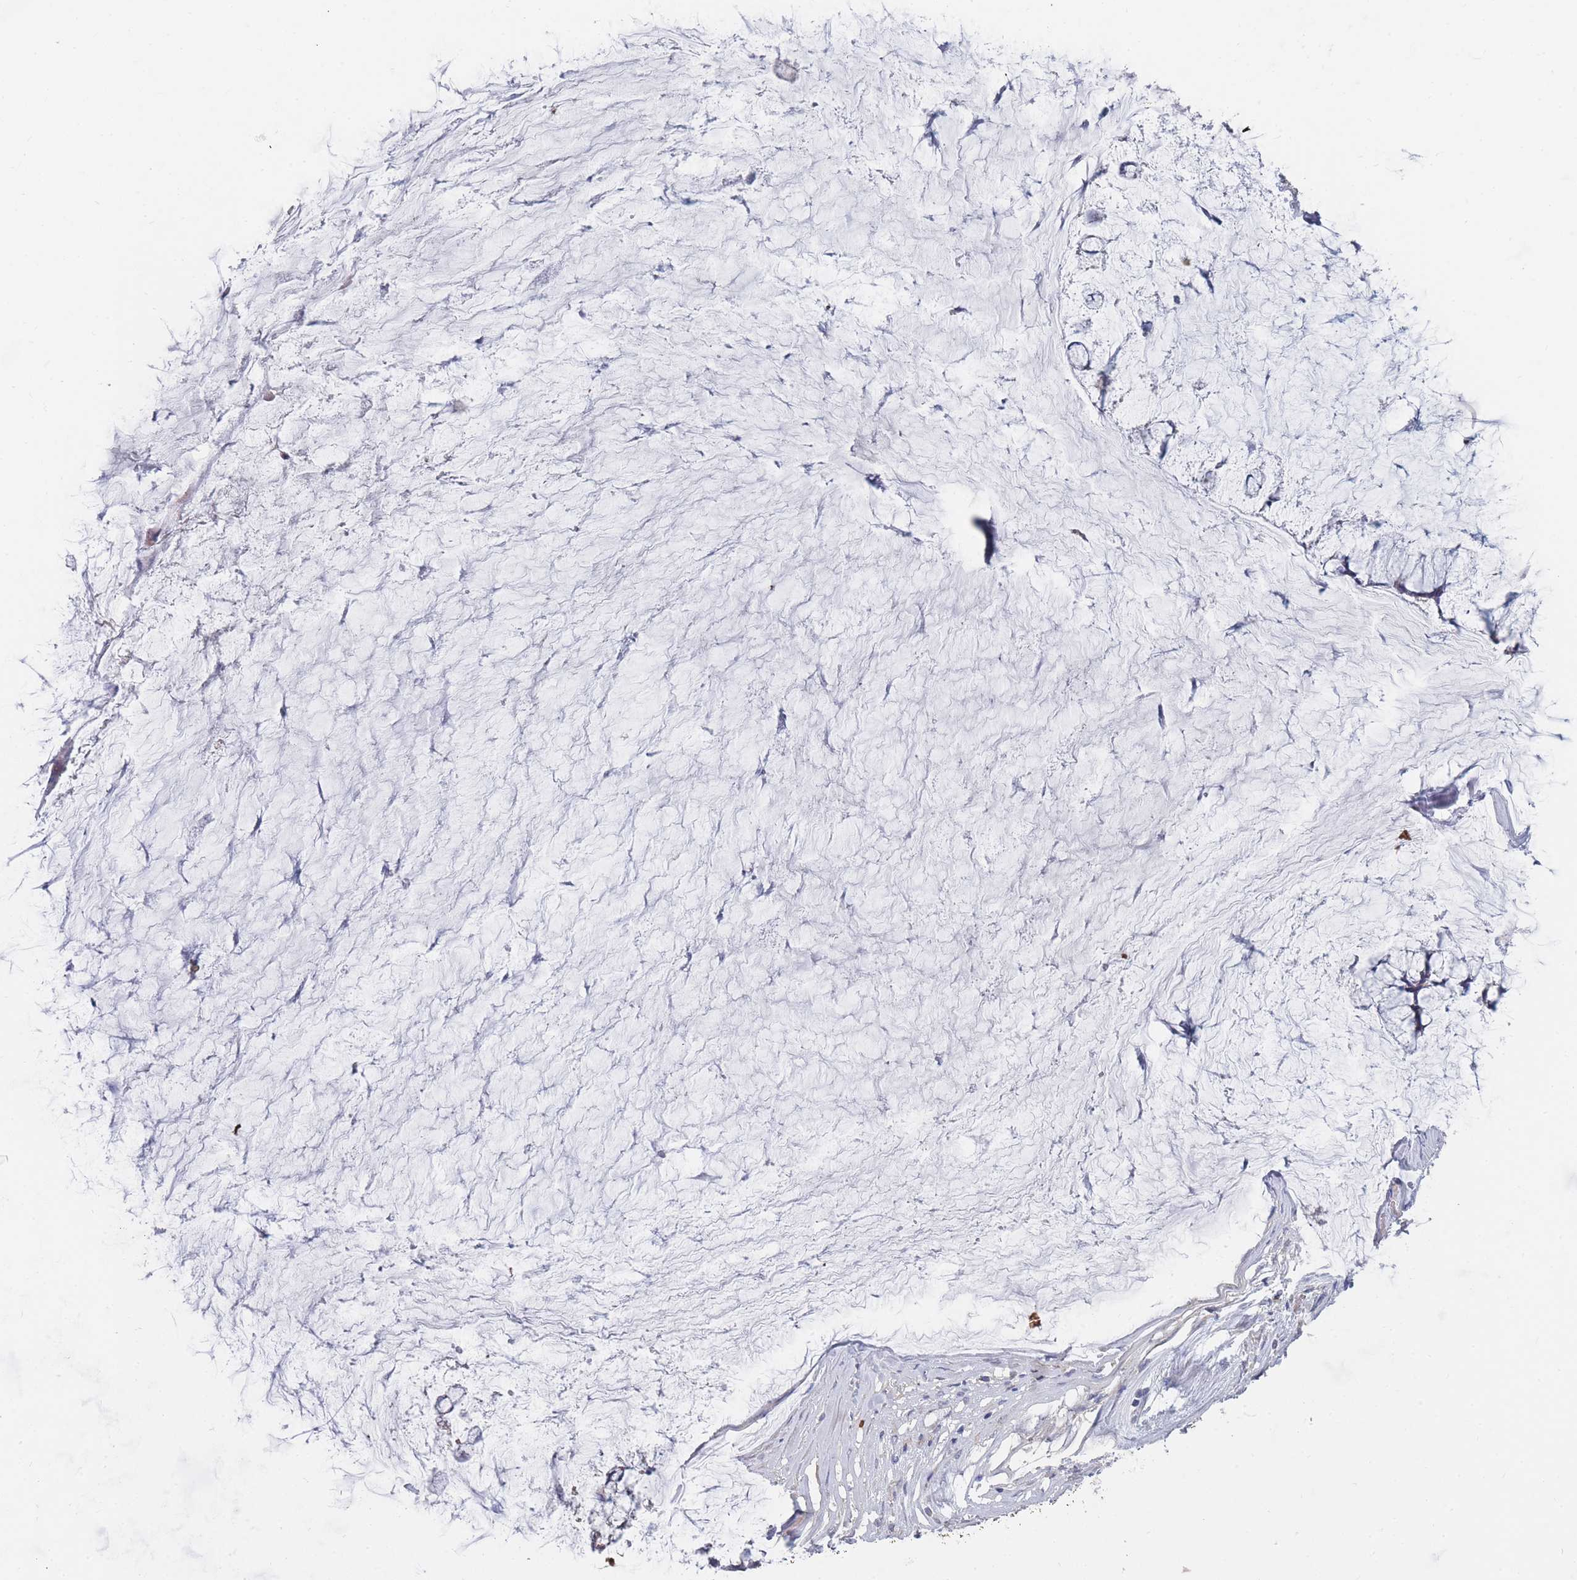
{"staining": {"intensity": "weak", "quantity": "<25%", "location": "cytoplasmic/membranous"}, "tissue": "ovarian cancer", "cell_type": "Tumor cells", "image_type": "cancer", "snomed": [{"axis": "morphology", "description": "Cystadenocarcinoma, mucinous, NOS"}, {"axis": "topography", "description": "Ovary"}], "caption": "The IHC photomicrograph has no significant expression in tumor cells of ovarian mucinous cystadenocarcinoma tissue.", "gene": "NUB1", "patient": {"sex": "female", "age": 42}}